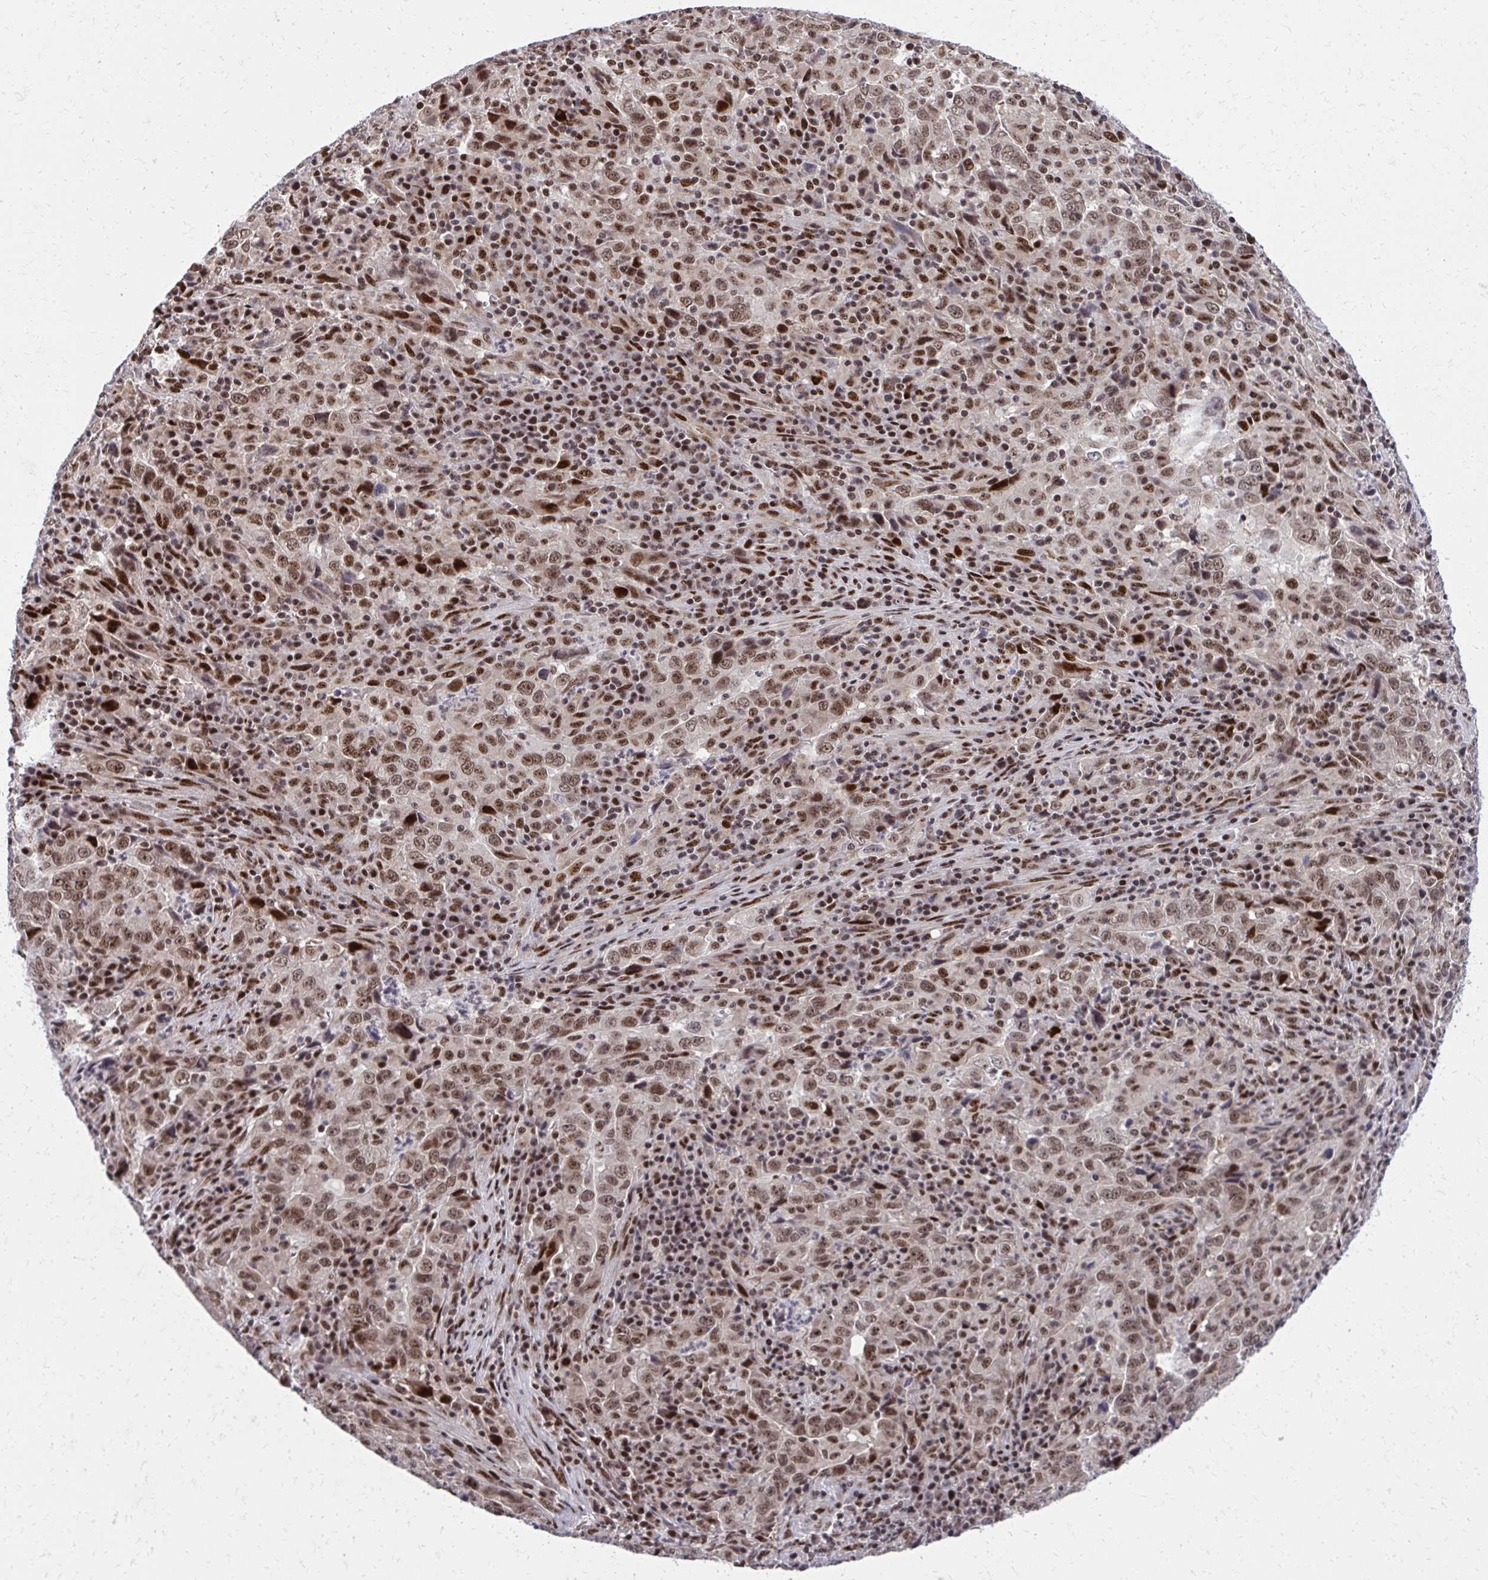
{"staining": {"intensity": "moderate", "quantity": ">75%", "location": "nuclear"}, "tissue": "lung cancer", "cell_type": "Tumor cells", "image_type": "cancer", "snomed": [{"axis": "morphology", "description": "Adenocarcinoma, NOS"}, {"axis": "topography", "description": "Lung"}], "caption": "This micrograph reveals immunohistochemistry staining of human adenocarcinoma (lung), with medium moderate nuclear positivity in approximately >75% of tumor cells.", "gene": "HOXA4", "patient": {"sex": "male", "age": 67}}